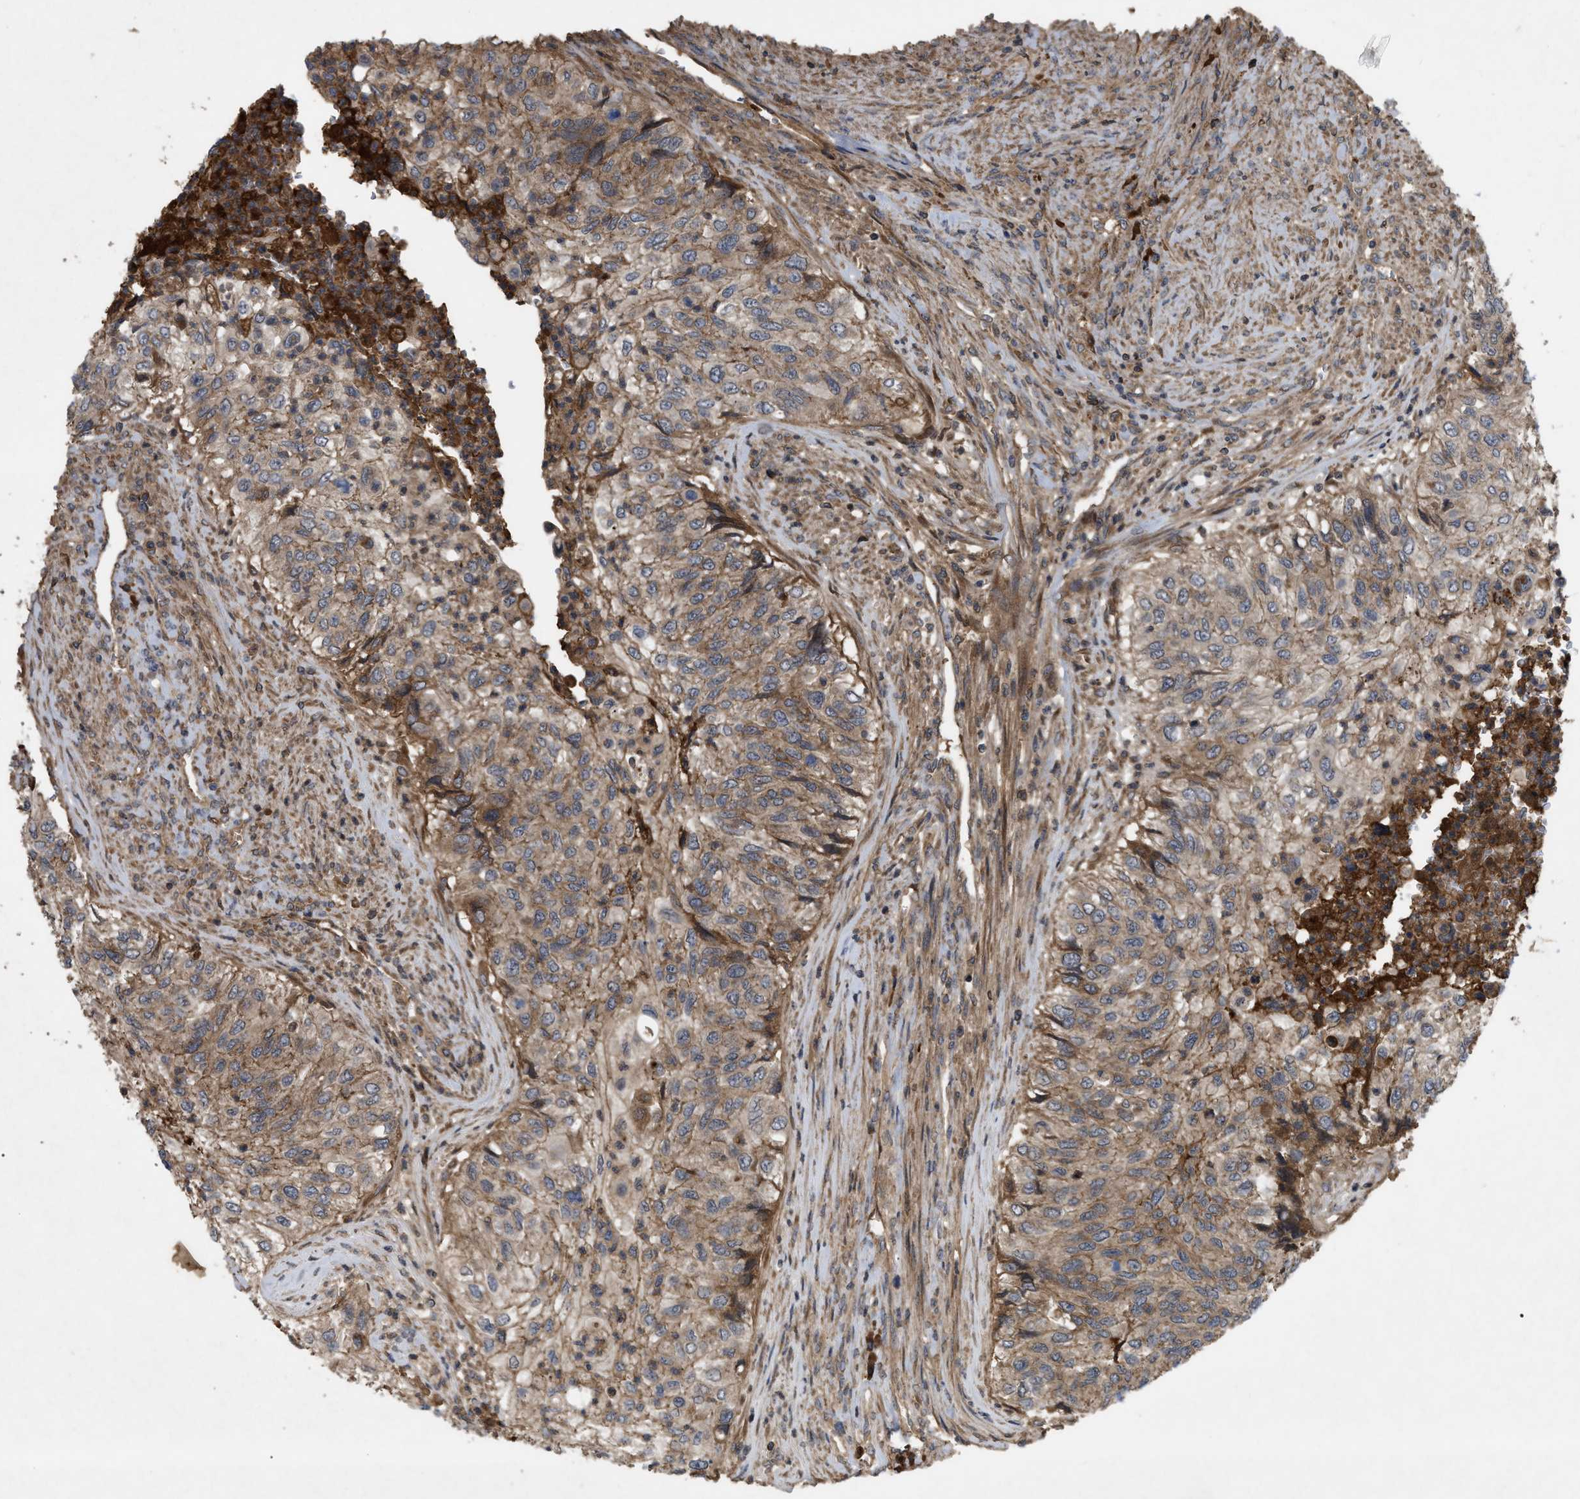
{"staining": {"intensity": "moderate", "quantity": ">75%", "location": "cytoplasmic/membranous"}, "tissue": "urothelial cancer", "cell_type": "Tumor cells", "image_type": "cancer", "snomed": [{"axis": "morphology", "description": "Urothelial carcinoma, High grade"}, {"axis": "topography", "description": "Urinary bladder"}], "caption": "Protein staining shows moderate cytoplasmic/membranous expression in approximately >75% of tumor cells in urothelial cancer. Nuclei are stained in blue.", "gene": "RAB2A", "patient": {"sex": "female", "age": 60}}